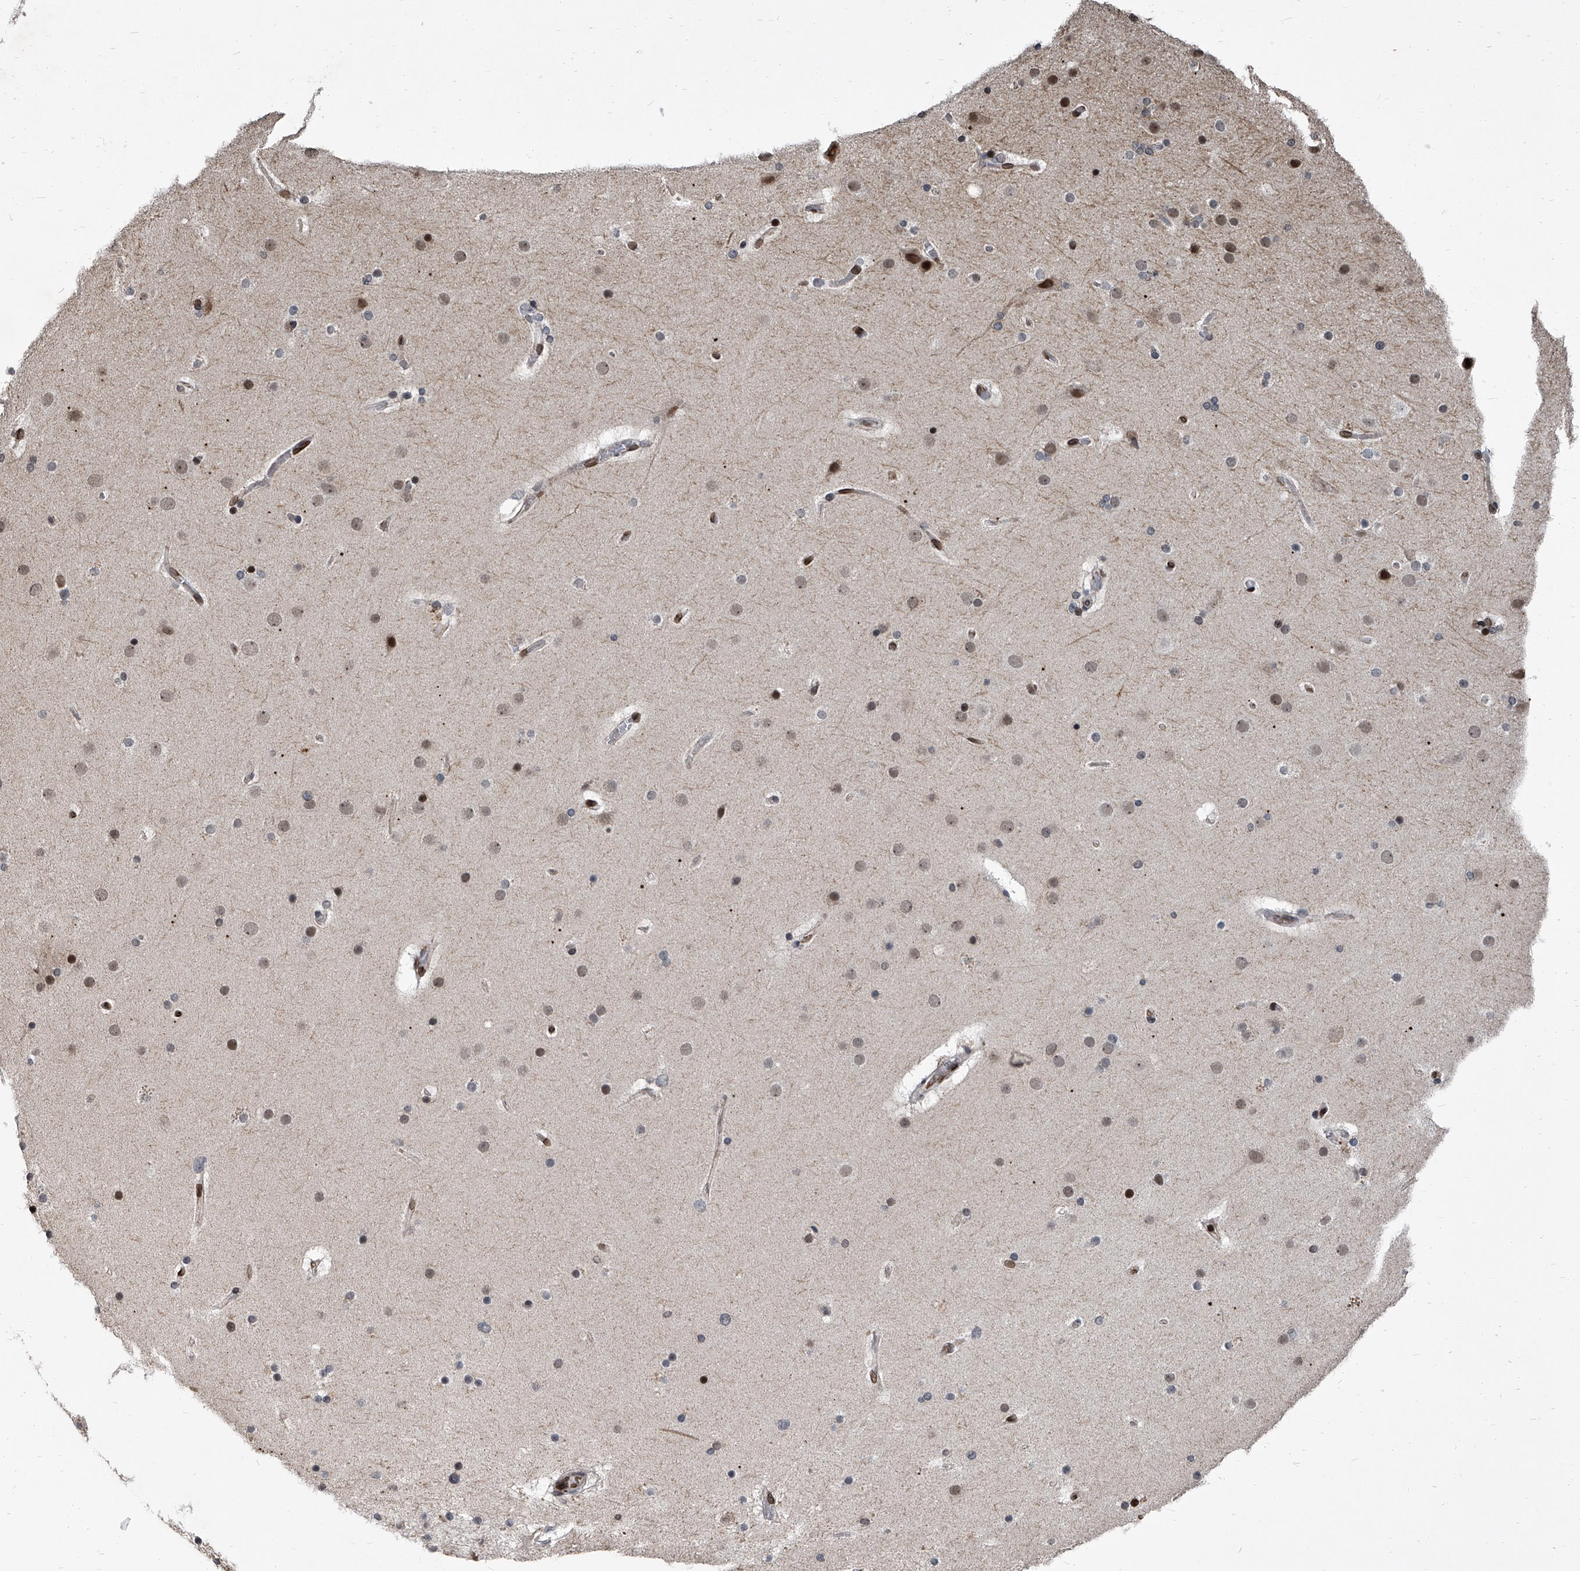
{"staining": {"intensity": "moderate", "quantity": ">75%", "location": "cytoplasmic/membranous,nuclear"}, "tissue": "cerebral cortex", "cell_type": "Endothelial cells", "image_type": "normal", "snomed": [{"axis": "morphology", "description": "Normal tissue, NOS"}, {"axis": "topography", "description": "Cerebral cortex"}], "caption": "Immunohistochemistry (IHC) (DAB) staining of unremarkable cerebral cortex displays moderate cytoplasmic/membranous,nuclear protein expression in about >75% of endothelial cells.", "gene": "PHF20", "patient": {"sex": "male", "age": 57}}